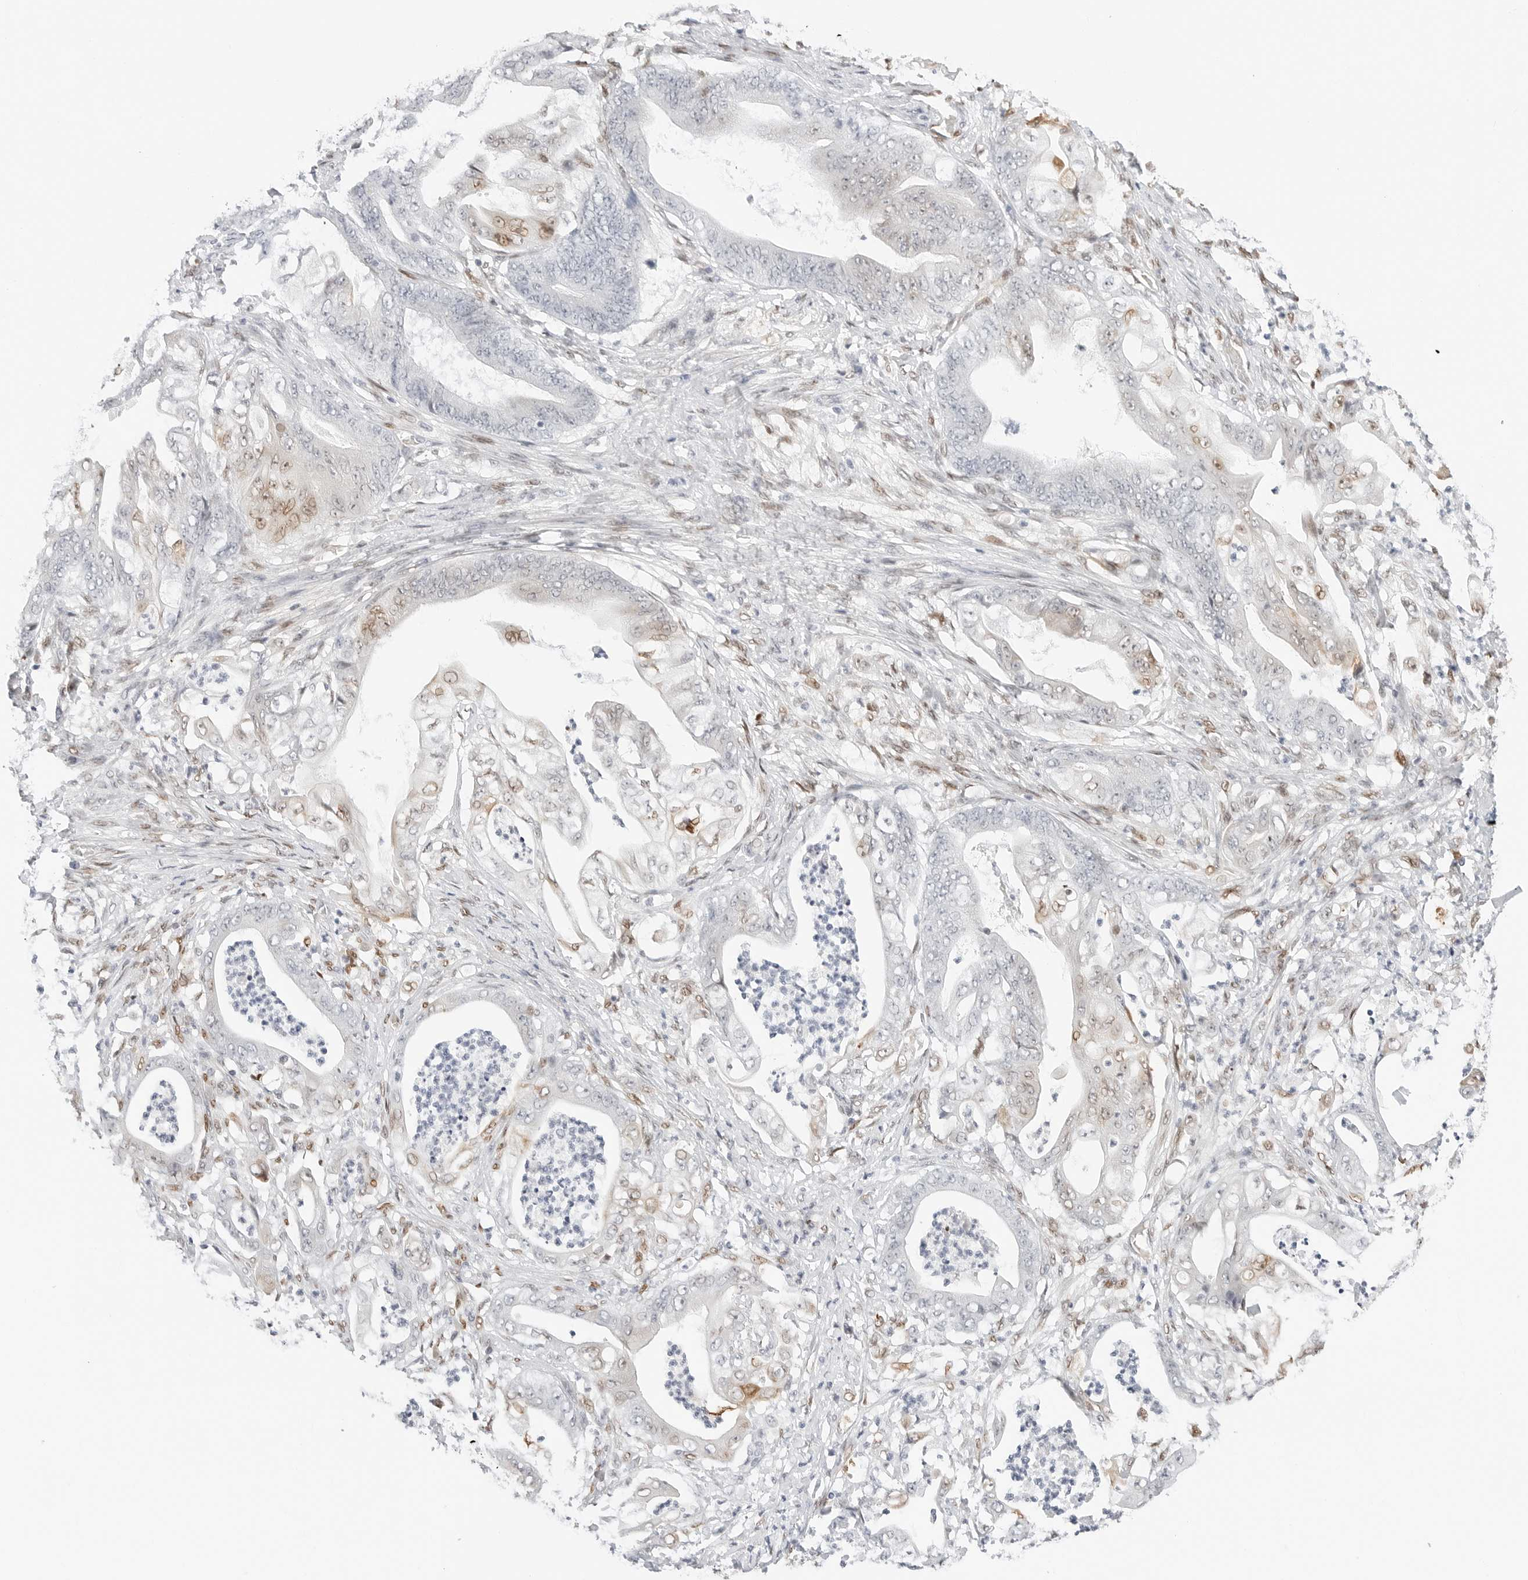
{"staining": {"intensity": "weak", "quantity": "<25%", "location": "nuclear"}, "tissue": "stomach cancer", "cell_type": "Tumor cells", "image_type": "cancer", "snomed": [{"axis": "morphology", "description": "Adenocarcinoma, NOS"}, {"axis": "topography", "description": "Stomach"}], "caption": "Tumor cells are negative for protein expression in human stomach cancer (adenocarcinoma).", "gene": "SPIDR", "patient": {"sex": "female", "age": 73}}